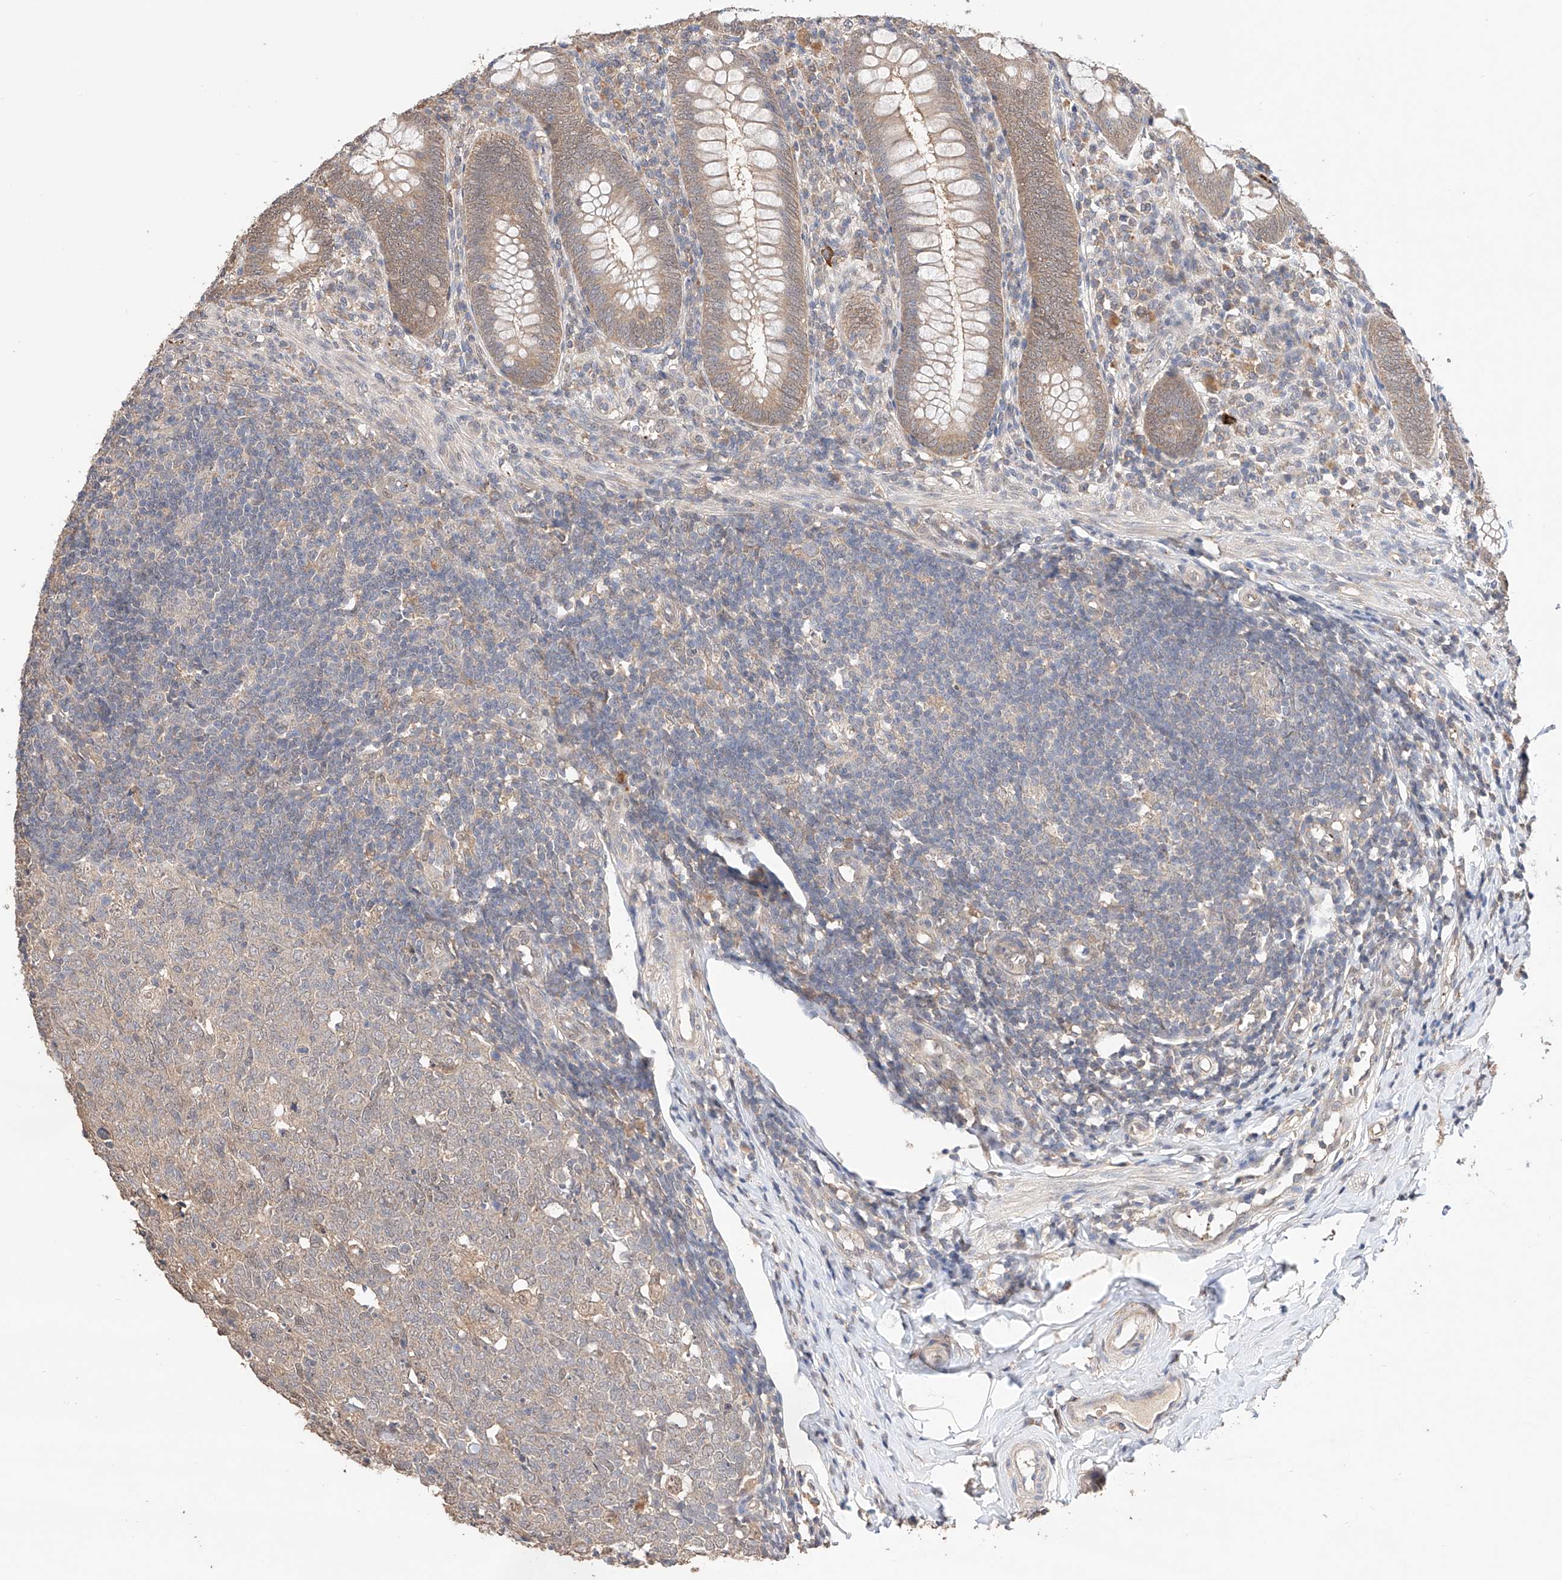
{"staining": {"intensity": "moderate", "quantity": "25%-75%", "location": "cytoplasmic/membranous"}, "tissue": "appendix", "cell_type": "Glandular cells", "image_type": "normal", "snomed": [{"axis": "morphology", "description": "Normal tissue, NOS"}, {"axis": "topography", "description": "Appendix"}], "caption": "Immunohistochemistry (IHC) photomicrograph of normal appendix: human appendix stained using immunohistochemistry exhibits medium levels of moderate protein expression localized specifically in the cytoplasmic/membranous of glandular cells, appearing as a cytoplasmic/membranous brown color.", "gene": "ZFHX2", "patient": {"sex": "male", "age": 14}}